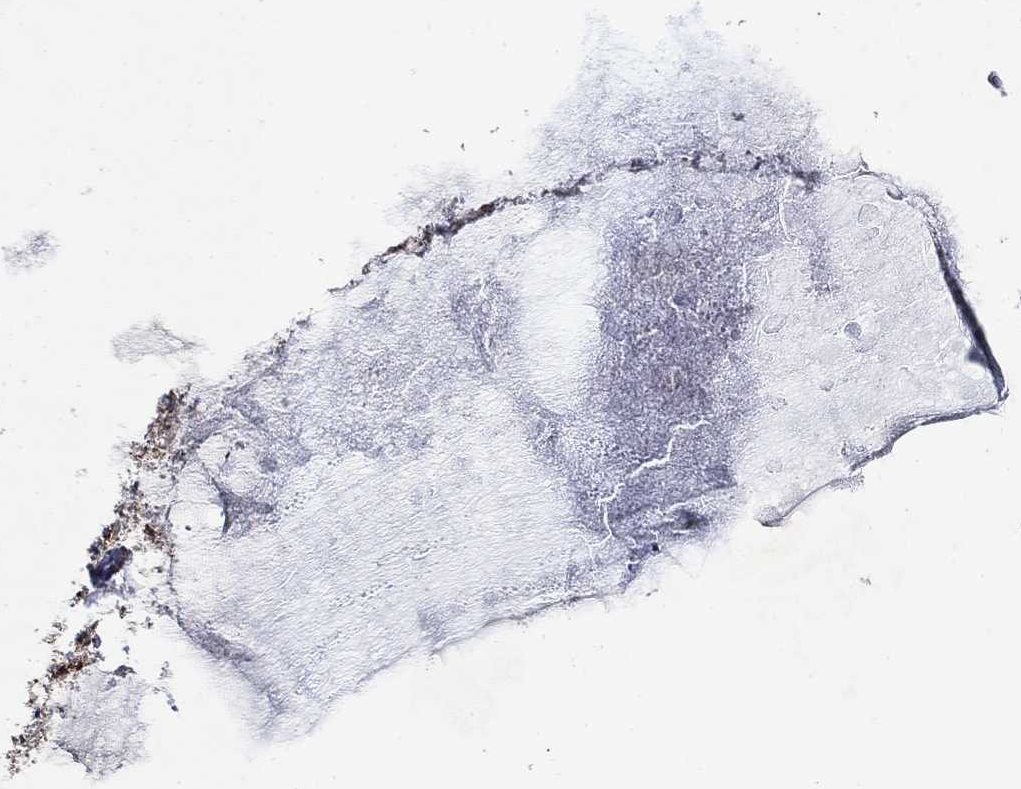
{"staining": {"intensity": "negative", "quantity": "none", "location": "none"}, "tissue": "ovarian cancer", "cell_type": "Tumor cells", "image_type": "cancer", "snomed": [{"axis": "morphology", "description": "Cystadenocarcinoma, mucinous, NOS"}, {"axis": "topography", "description": "Ovary"}], "caption": "IHC histopathology image of neoplastic tissue: human ovarian cancer (mucinous cystadenocarcinoma) stained with DAB (3,3'-diaminobenzidine) demonstrates no significant protein staining in tumor cells. Nuclei are stained in blue.", "gene": "COL4A2", "patient": {"sex": "female", "age": 41}}